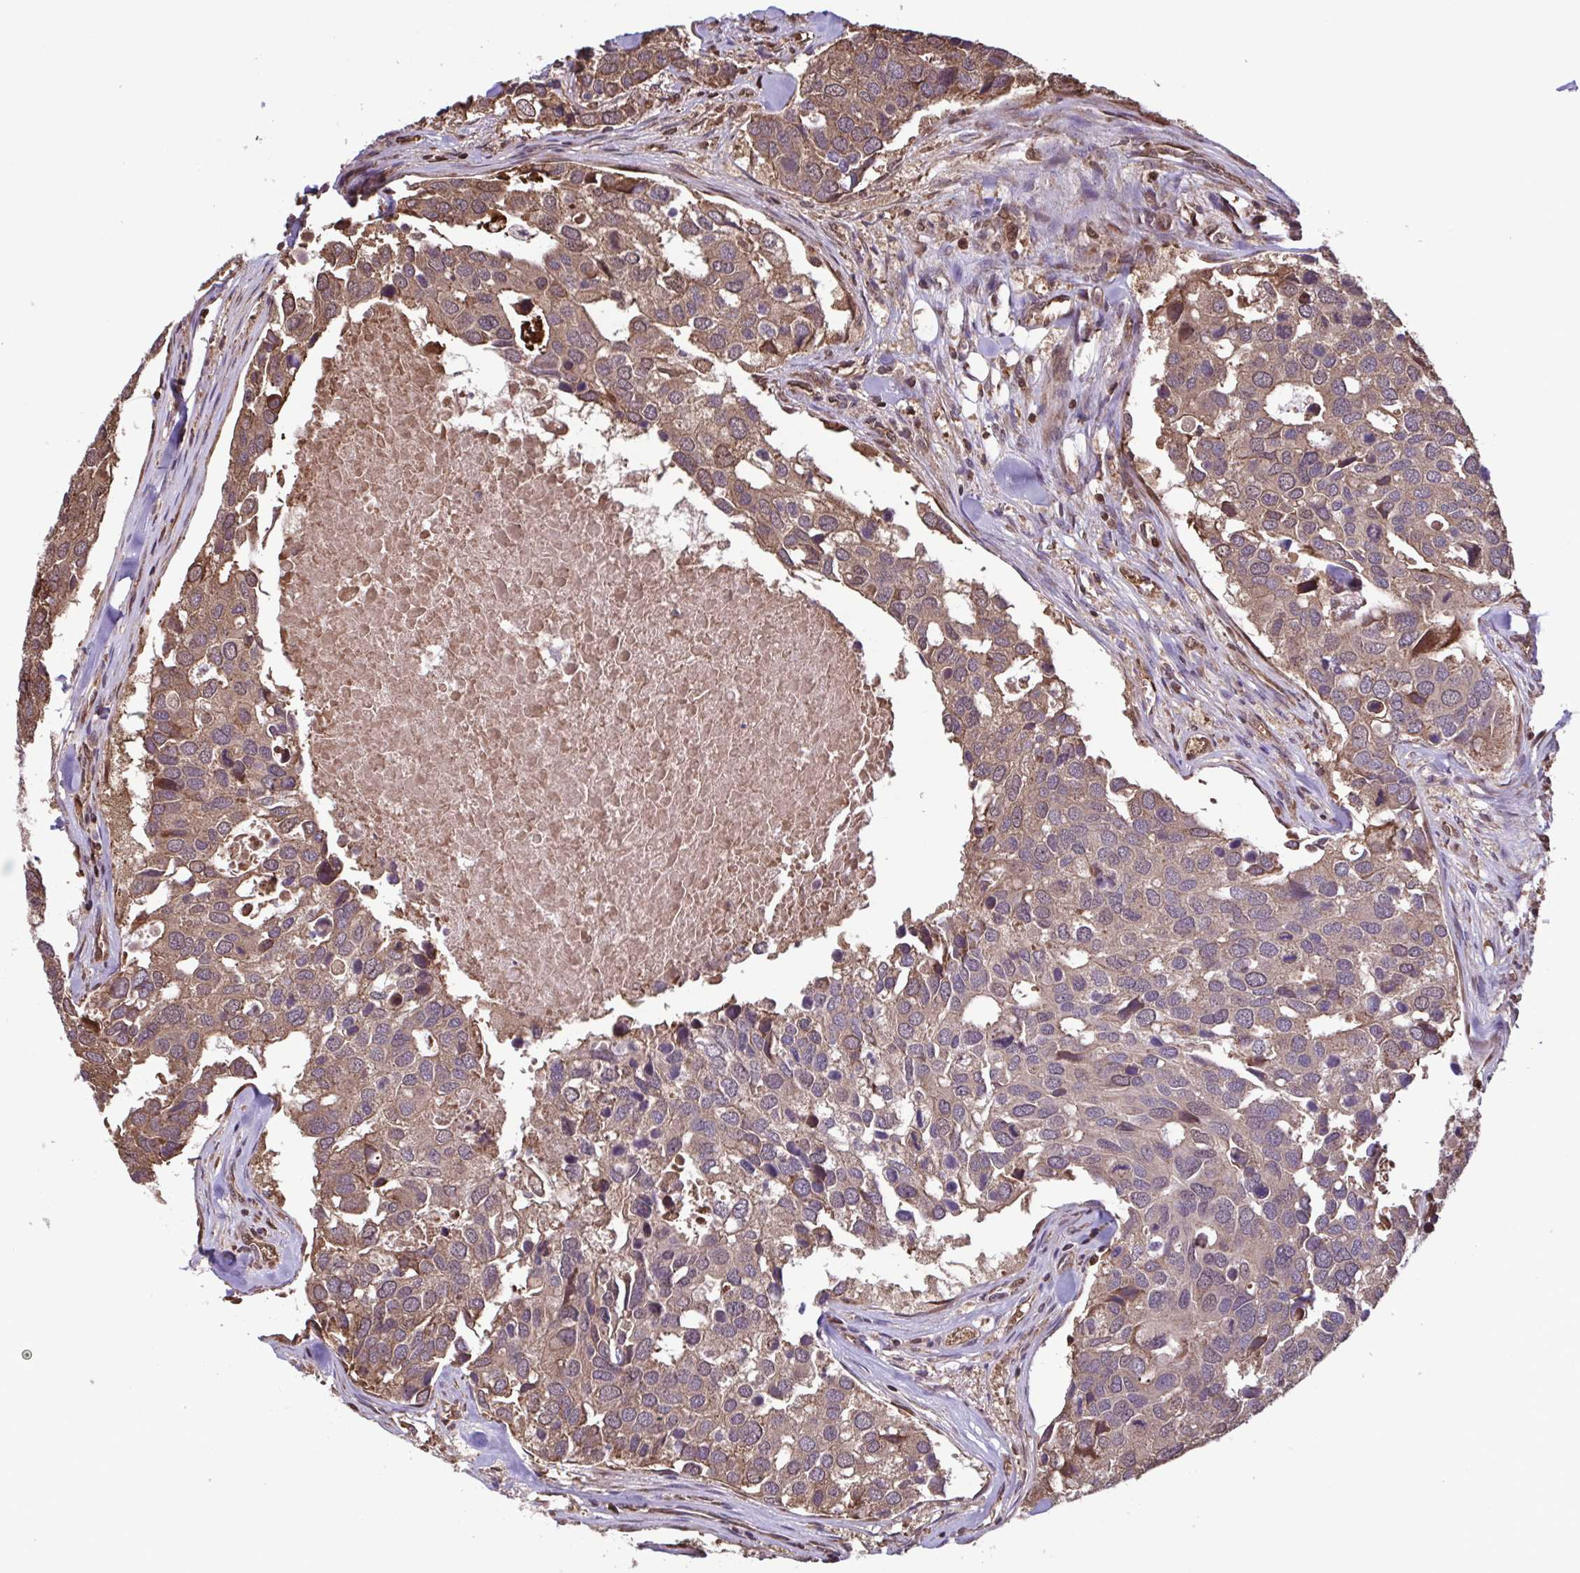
{"staining": {"intensity": "moderate", "quantity": ">75%", "location": "cytoplasmic/membranous"}, "tissue": "breast cancer", "cell_type": "Tumor cells", "image_type": "cancer", "snomed": [{"axis": "morphology", "description": "Duct carcinoma"}, {"axis": "topography", "description": "Breast"}], "caption": "Immunohistochemical staining of human breast intraductal carcinoma demonstrates moderate cytoplasmic/membranous protein staining in approximately >75% of tumor cells. (DAB (3,3'-diaminobenzidine) IHC with brightfield microscopy, high magnification).", "gene": "SEC63", "patient": {"sex": "female", "age": 83}}